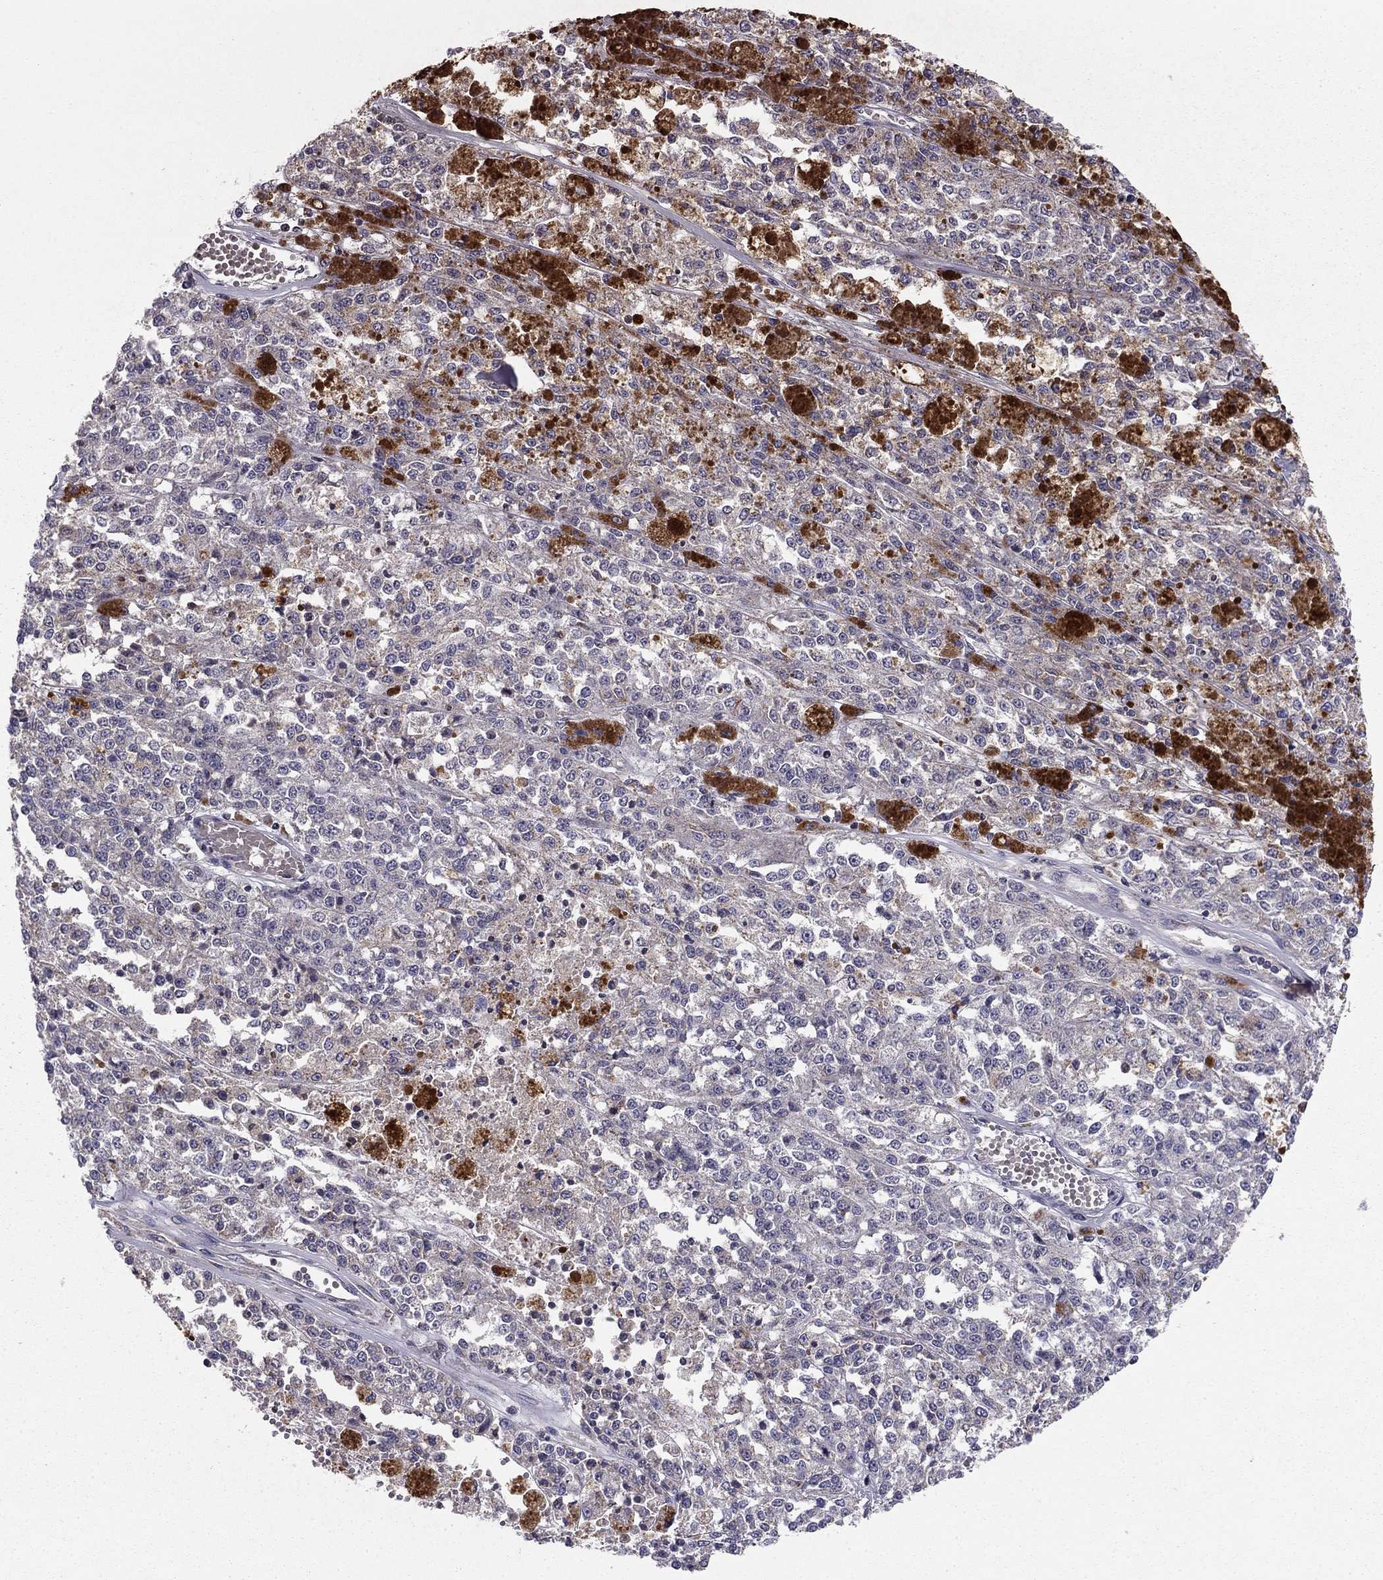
{"staining": {"intensity": "negative", "quantity": "none", "location": "none"}, "tissue": "melanoma", "cell_type": "Tumor cells", "image_type": "cancer", "snomed": [{"axis": "morphology", "description": "Malignant melanoma, Metastatic site"}, {"axis": "topography", "description": "Lymph node"}], "caption": "The histopathology image shows no significant positivity in tumor cells of melanoma.", "gene": "HCN1", "patient": {"sex": "female", "age": 64}}